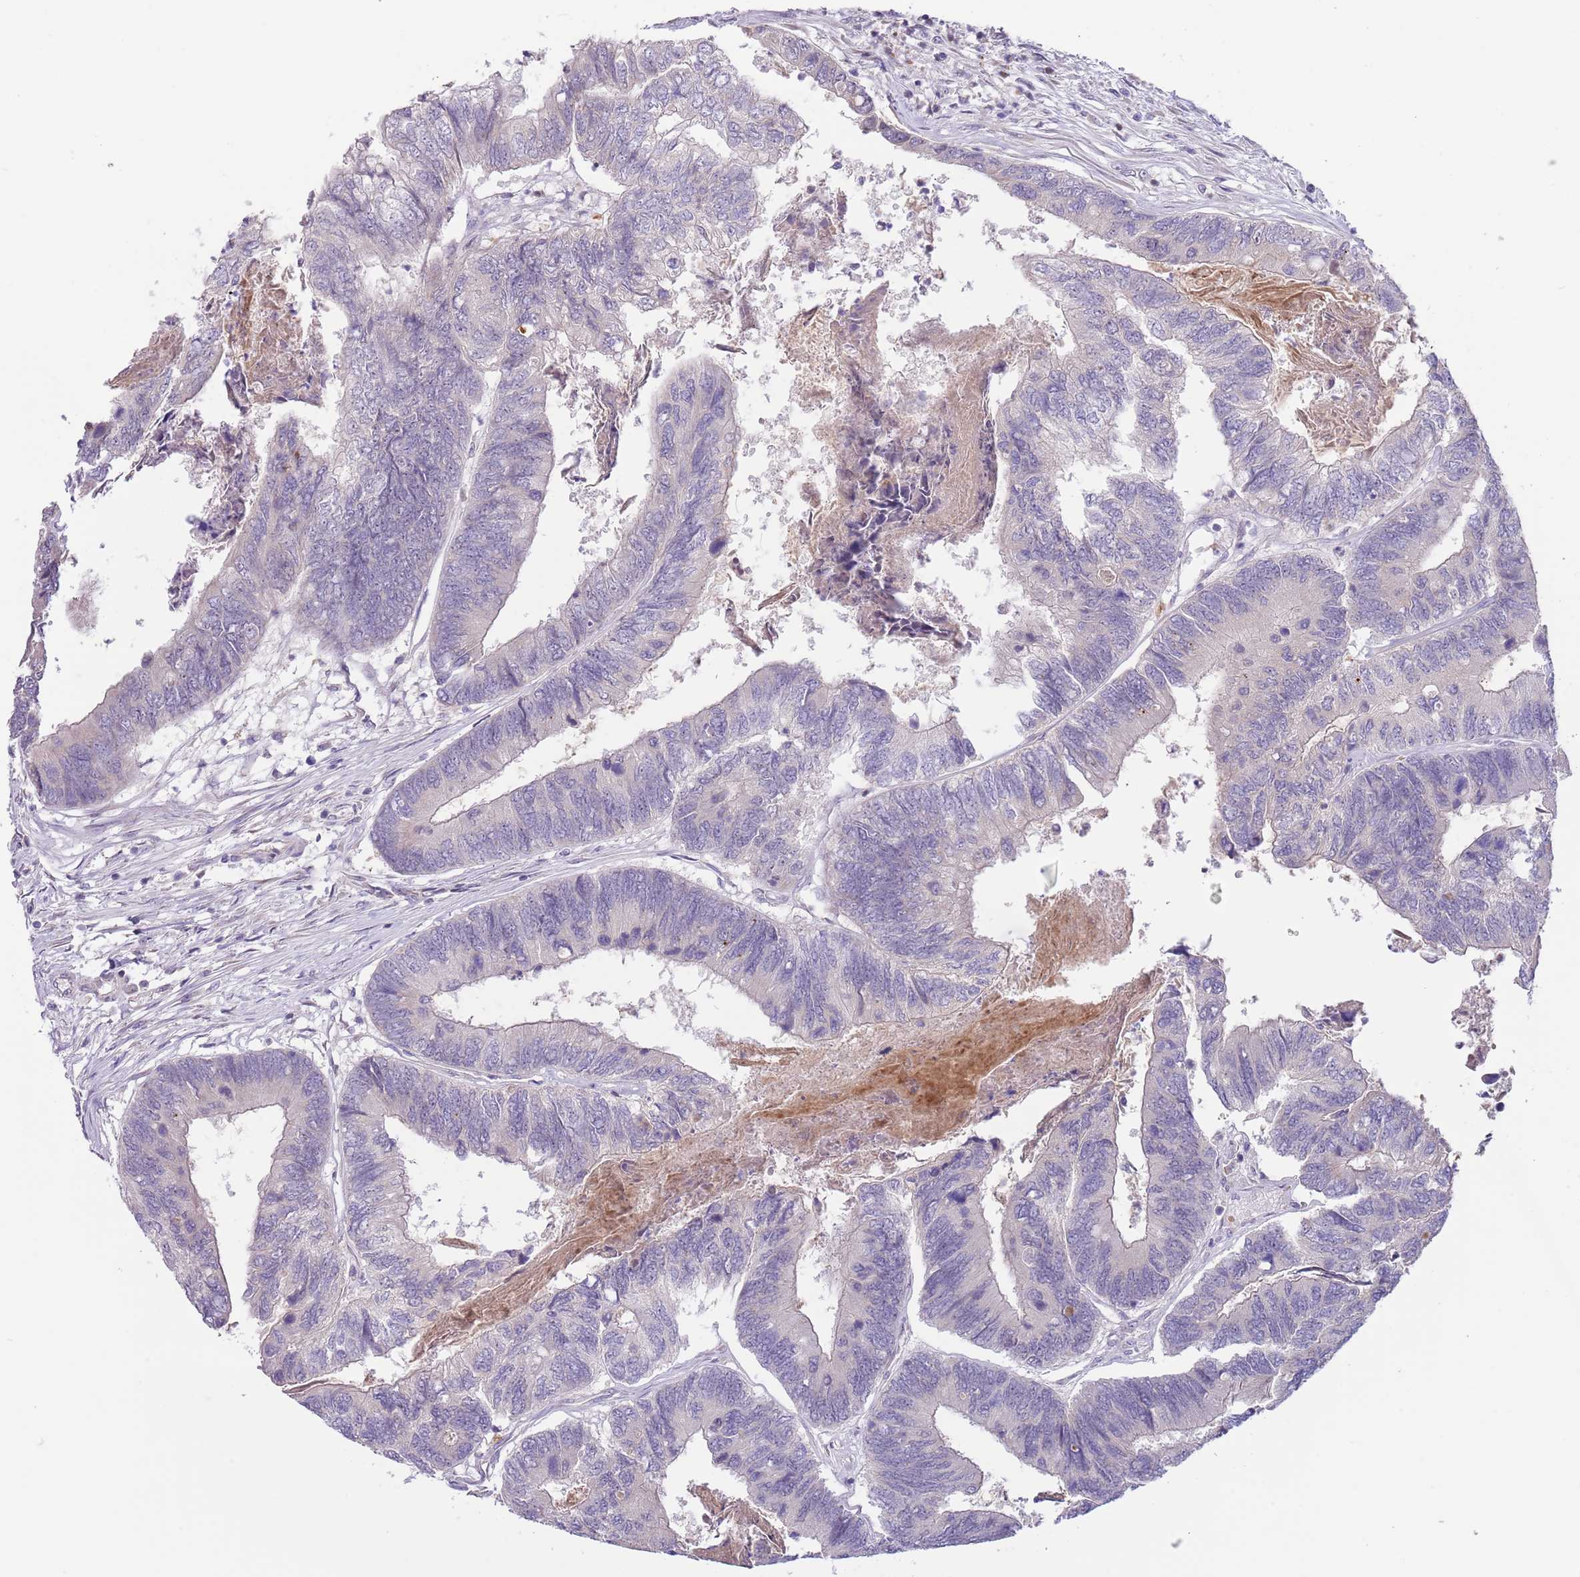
{"staining": {"intensity": "negative", "quantity": "none", "location": "none"}, "tissue": "colorectal cancer", "cell_type": "Tumor cells", "image_type": "cancer", "snomed": [{"axis": "morphology", "description": "Adenocarcinoma, NOS"}, {"axis": "topography", "description": "Colon"}], "caption": "A high-resolution image shows IHC staining of colorectal adenocarcinoma, which reveals no significant expression in tumor cells.", "gene": "AP1S2", "patient": {"sex": "female", "age": 67}}